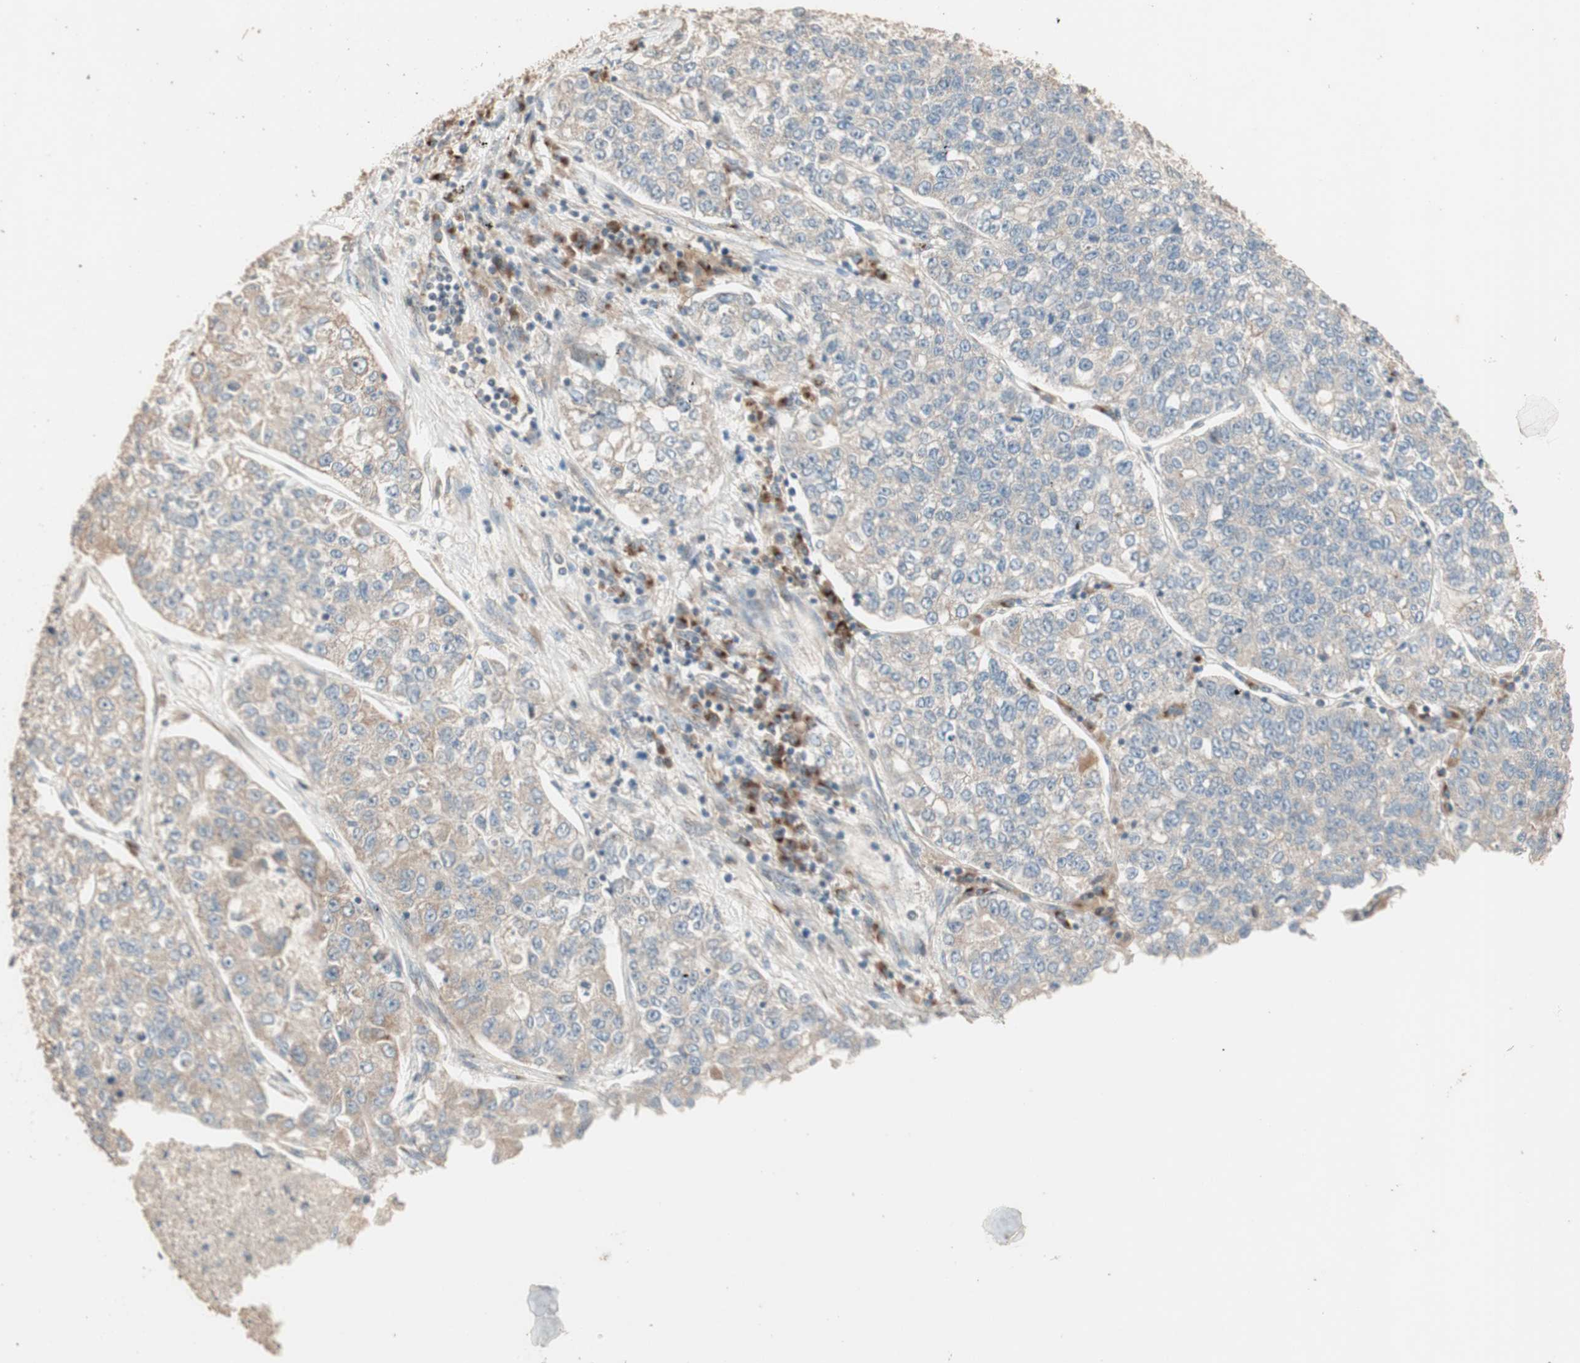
{"staining": {"intensity": "moderate", "quantity": ">75%", "location": "cytoplasmic/membranous"}, "tissue": "lung cancer", "cell_type": "Tumor cells", "image_type": "cancer", "snomed": [{"axis": "morphology", "description": "Adenocarcinoma, NOS"}, {"axis": "topography", "description": "Lung"}], "caption": "The photomicrograph displays staining of adenocarcinoma (lung), revealing moderate cytoplasmic/membranous protein expression (brown color) within tumor cells. (Brightfield microscopy of DAB IHC at high magnification).", "gene": "RARRES1", "patient": {"sex": "male", "age": 49}}